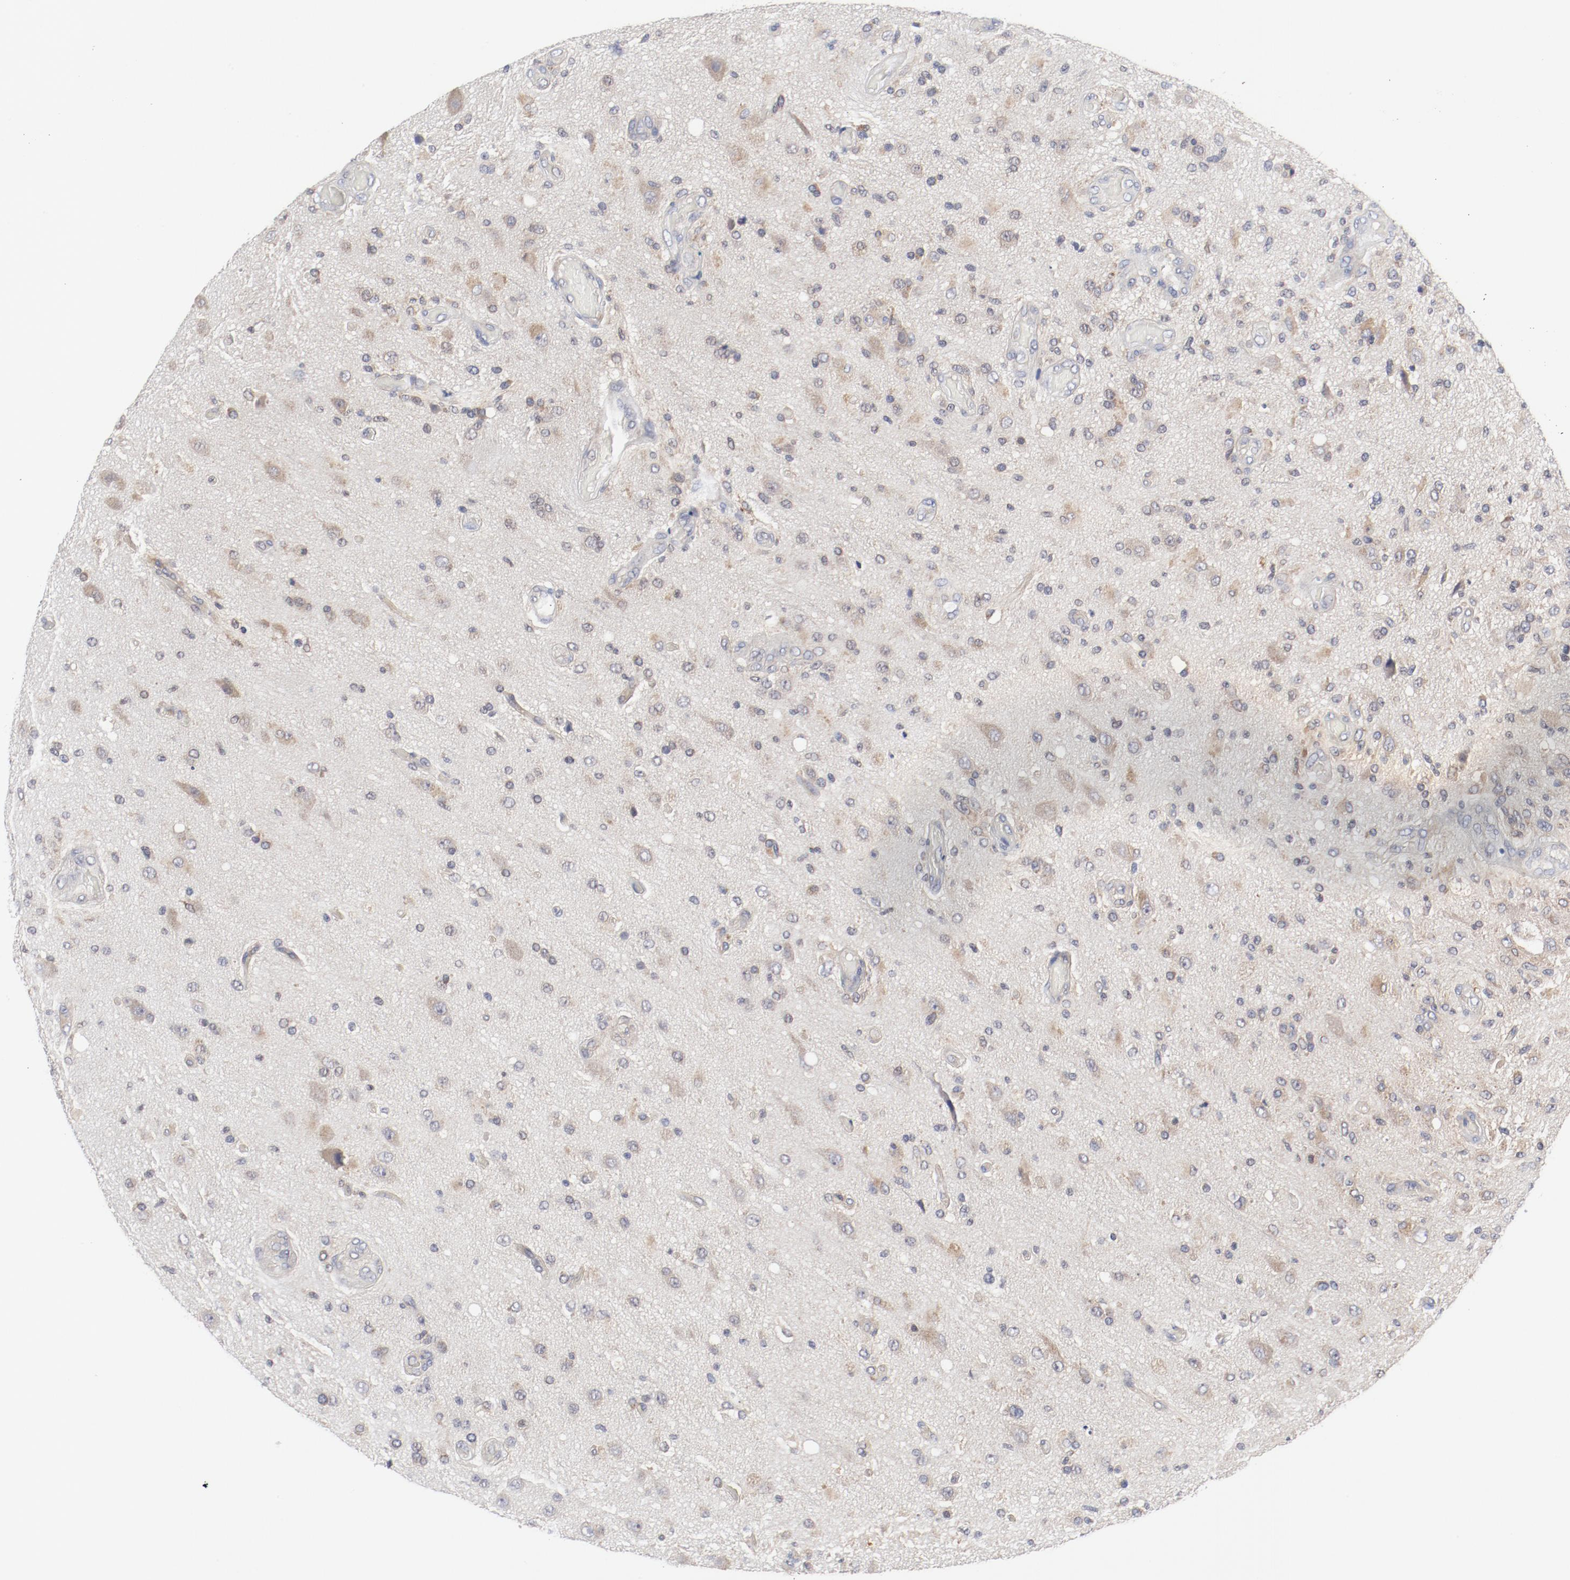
{"staining": {"intensity": "negative", "quantity": "none", "location": "none"}, "tissue": "glioma", "cell_type": "Tumor cells", "image_type": "cancer", "snomed": [{"axis": "morphology", "description": "Normal tissue, NOS"}, {"axis": "morphology", "description": "Glioma, malignant, High grade"}, {"axis": "topography", "description": "Cerebral cortex"}], "caption": "This is an IHC micrograph of glioma. There is no positivity in tumor cells.", "gene": "BAD", "patient": {"sex": "male", "age": 77}}